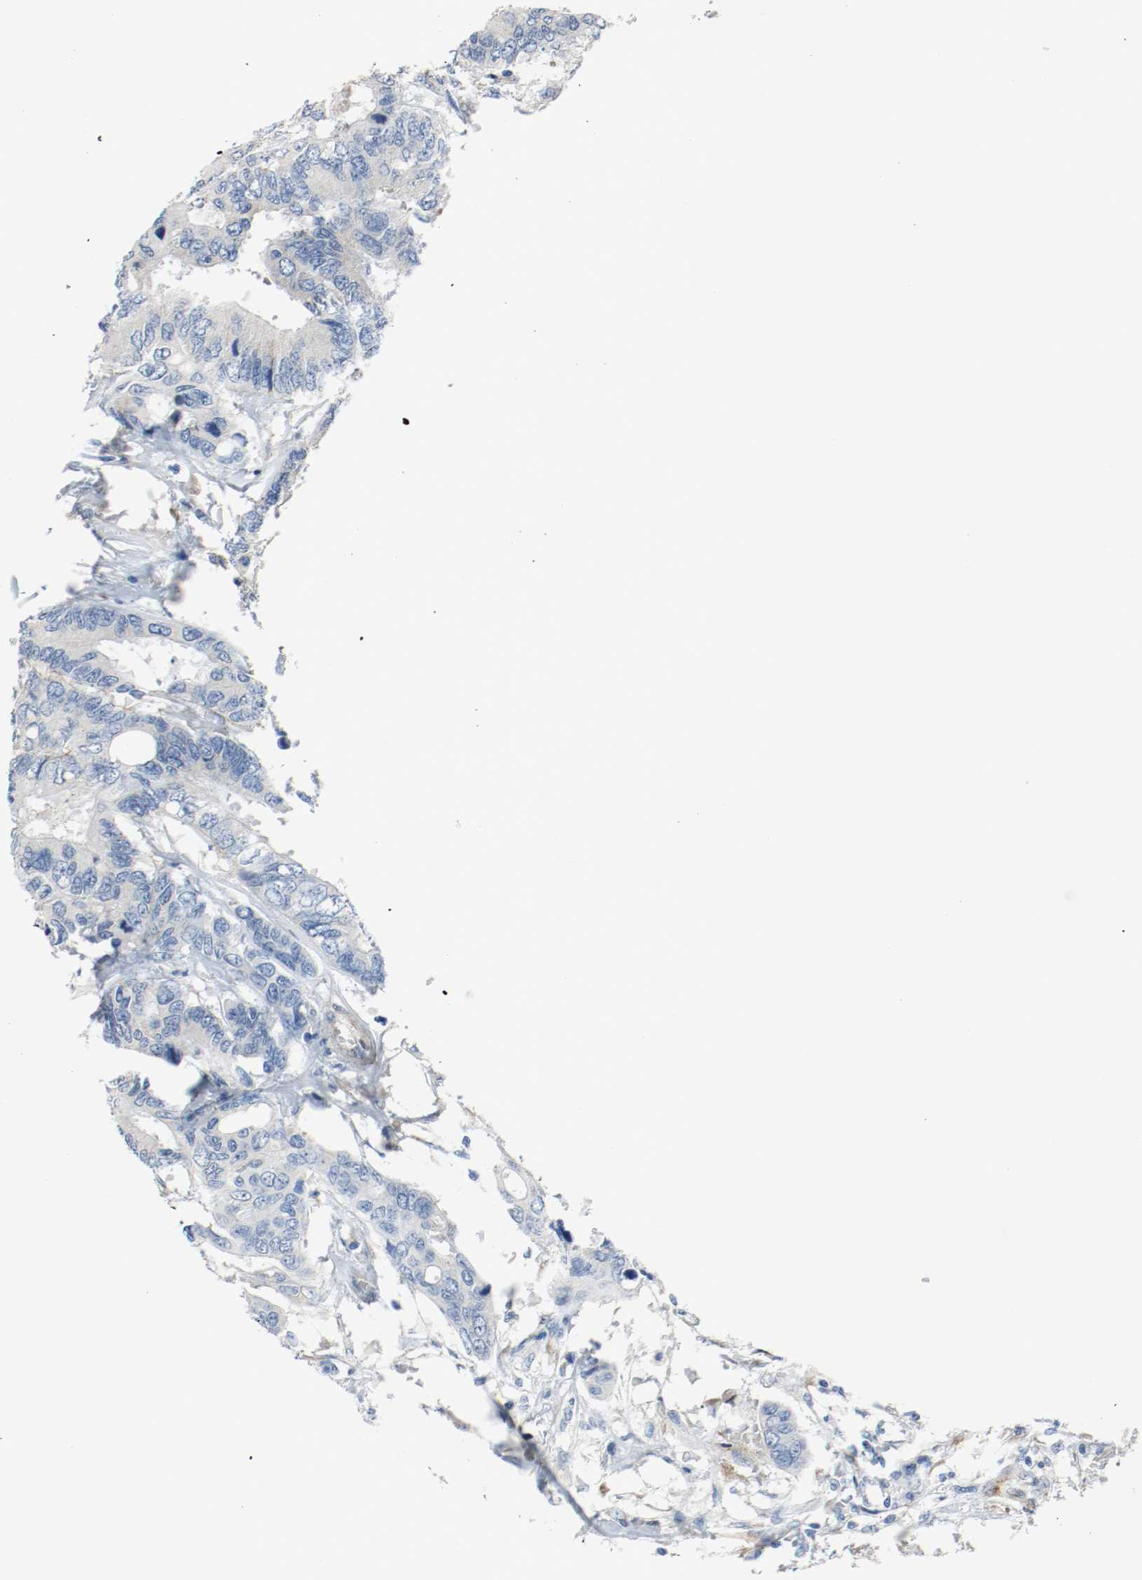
{"staining": {"intensity": "moderate", "quantity": "<25%", "location": "cytoplasmic/membranous"}, "tissue": "colorectal cancer", "cell_type": "Tumor cells", "image_type": "cancer", "snomed": [{"axis": "morphology", "description": "Adenocarcinoma, NOS"}, {"axis": "topography", "description": "Rectum"}], "caption": "Protein staining exhibits moderate cytoplasmic/membranous positivity in approximately <25% of tumor cells in colorectal cancer. (brown staining indicates protein expression, while blue staining denotes nuclei).", "gene": "LAMB1", "patient": {"sex": "male", "age": 55}}